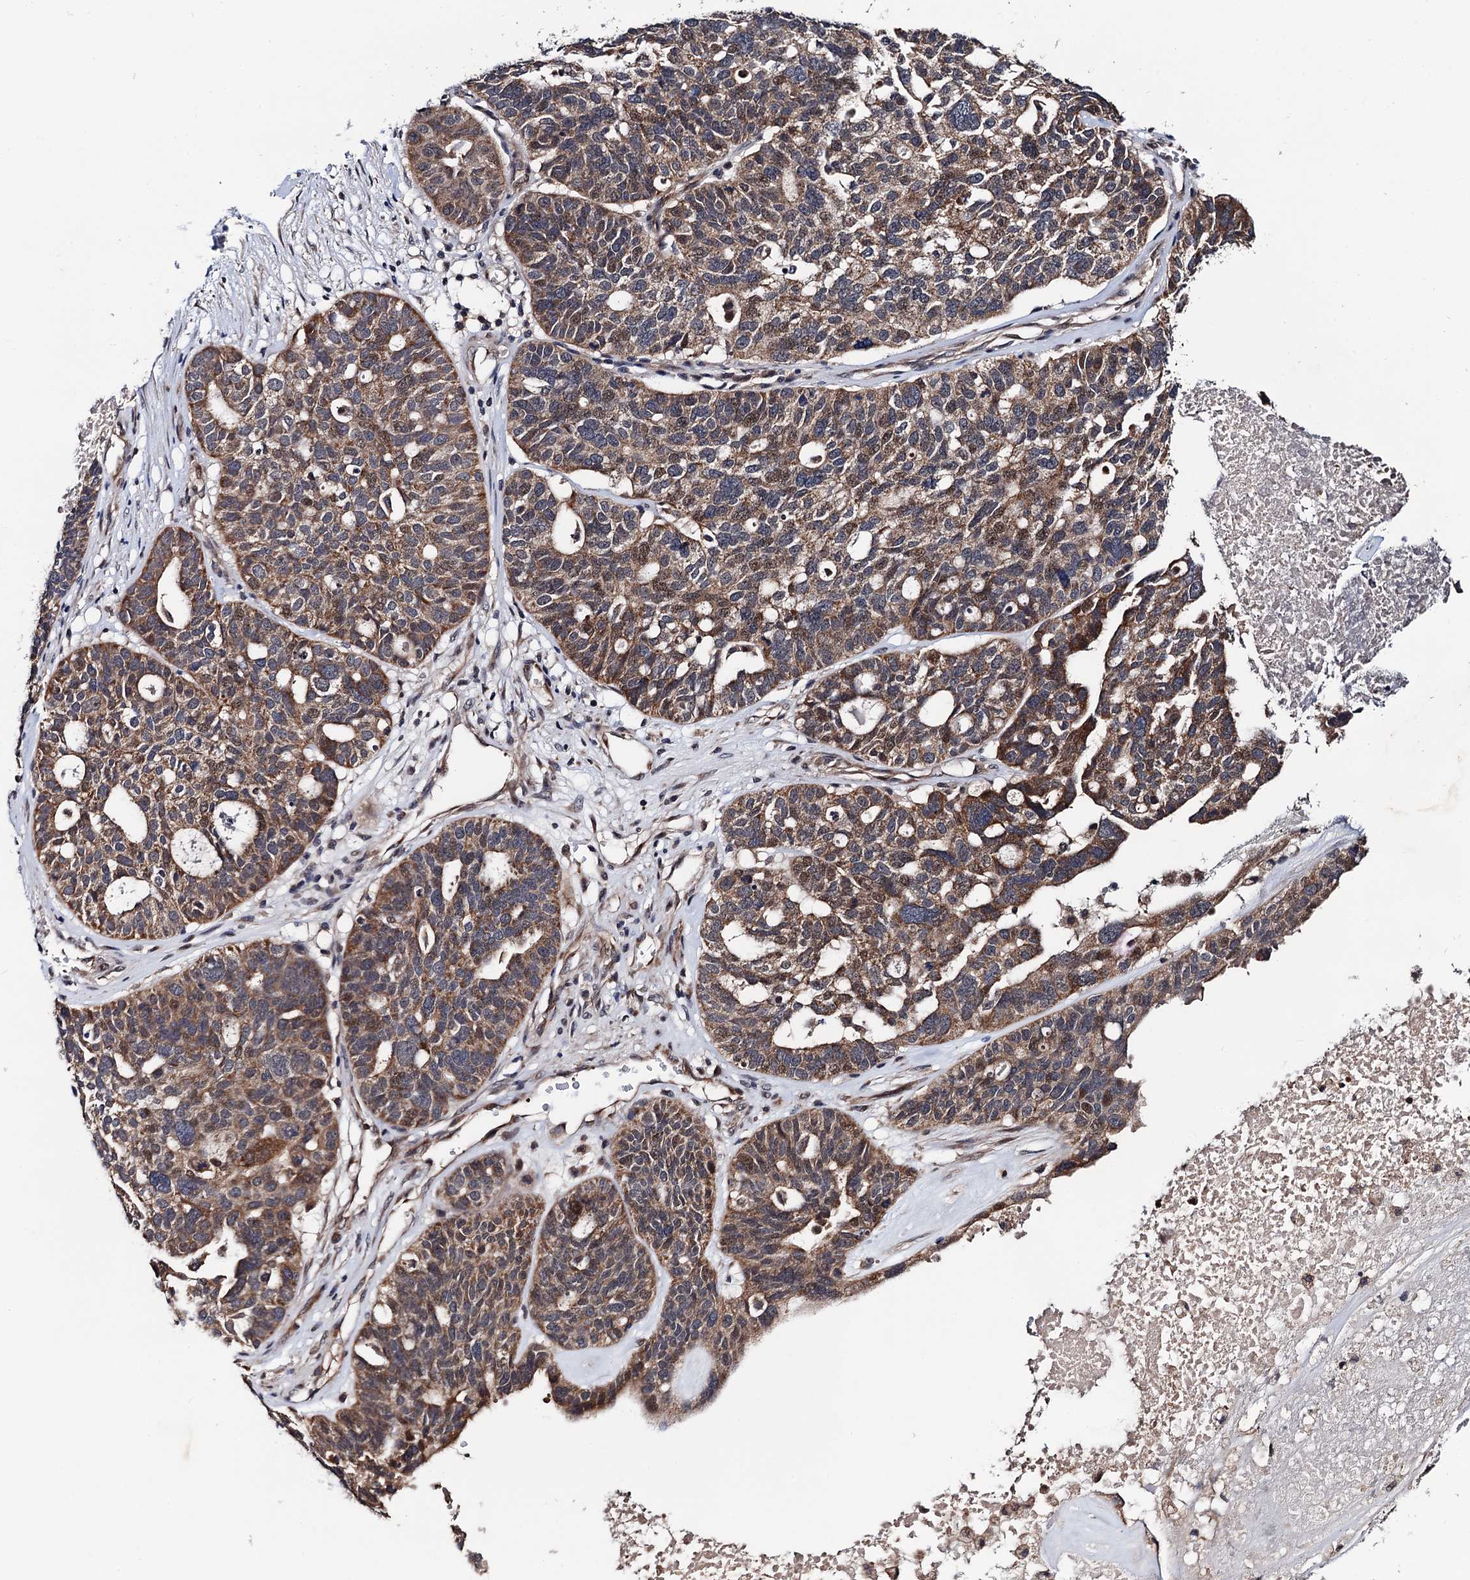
{"staining": {"intensity": "moderate", "quantity": ">75%", "location": "cytoplasmic/membranous"}, "tissue": "ovarian cancer", "cell_type": "Tumor cells", "image_type": "cancer", "snomed": [{"axis": "morphology", "description": "Cystadenocarcinoma, serous, NOS"}, {"axis": "topography", "description": "Ovary"}], "caption": "Tumor cells display medium levels of moderate cytoplasmic/membranous staining in about >75% of cells in human ovarian cancer (serous cystadenocarcinoma).", "gene": "NAA16", "patient": {"sex": "female", "age": 59}}